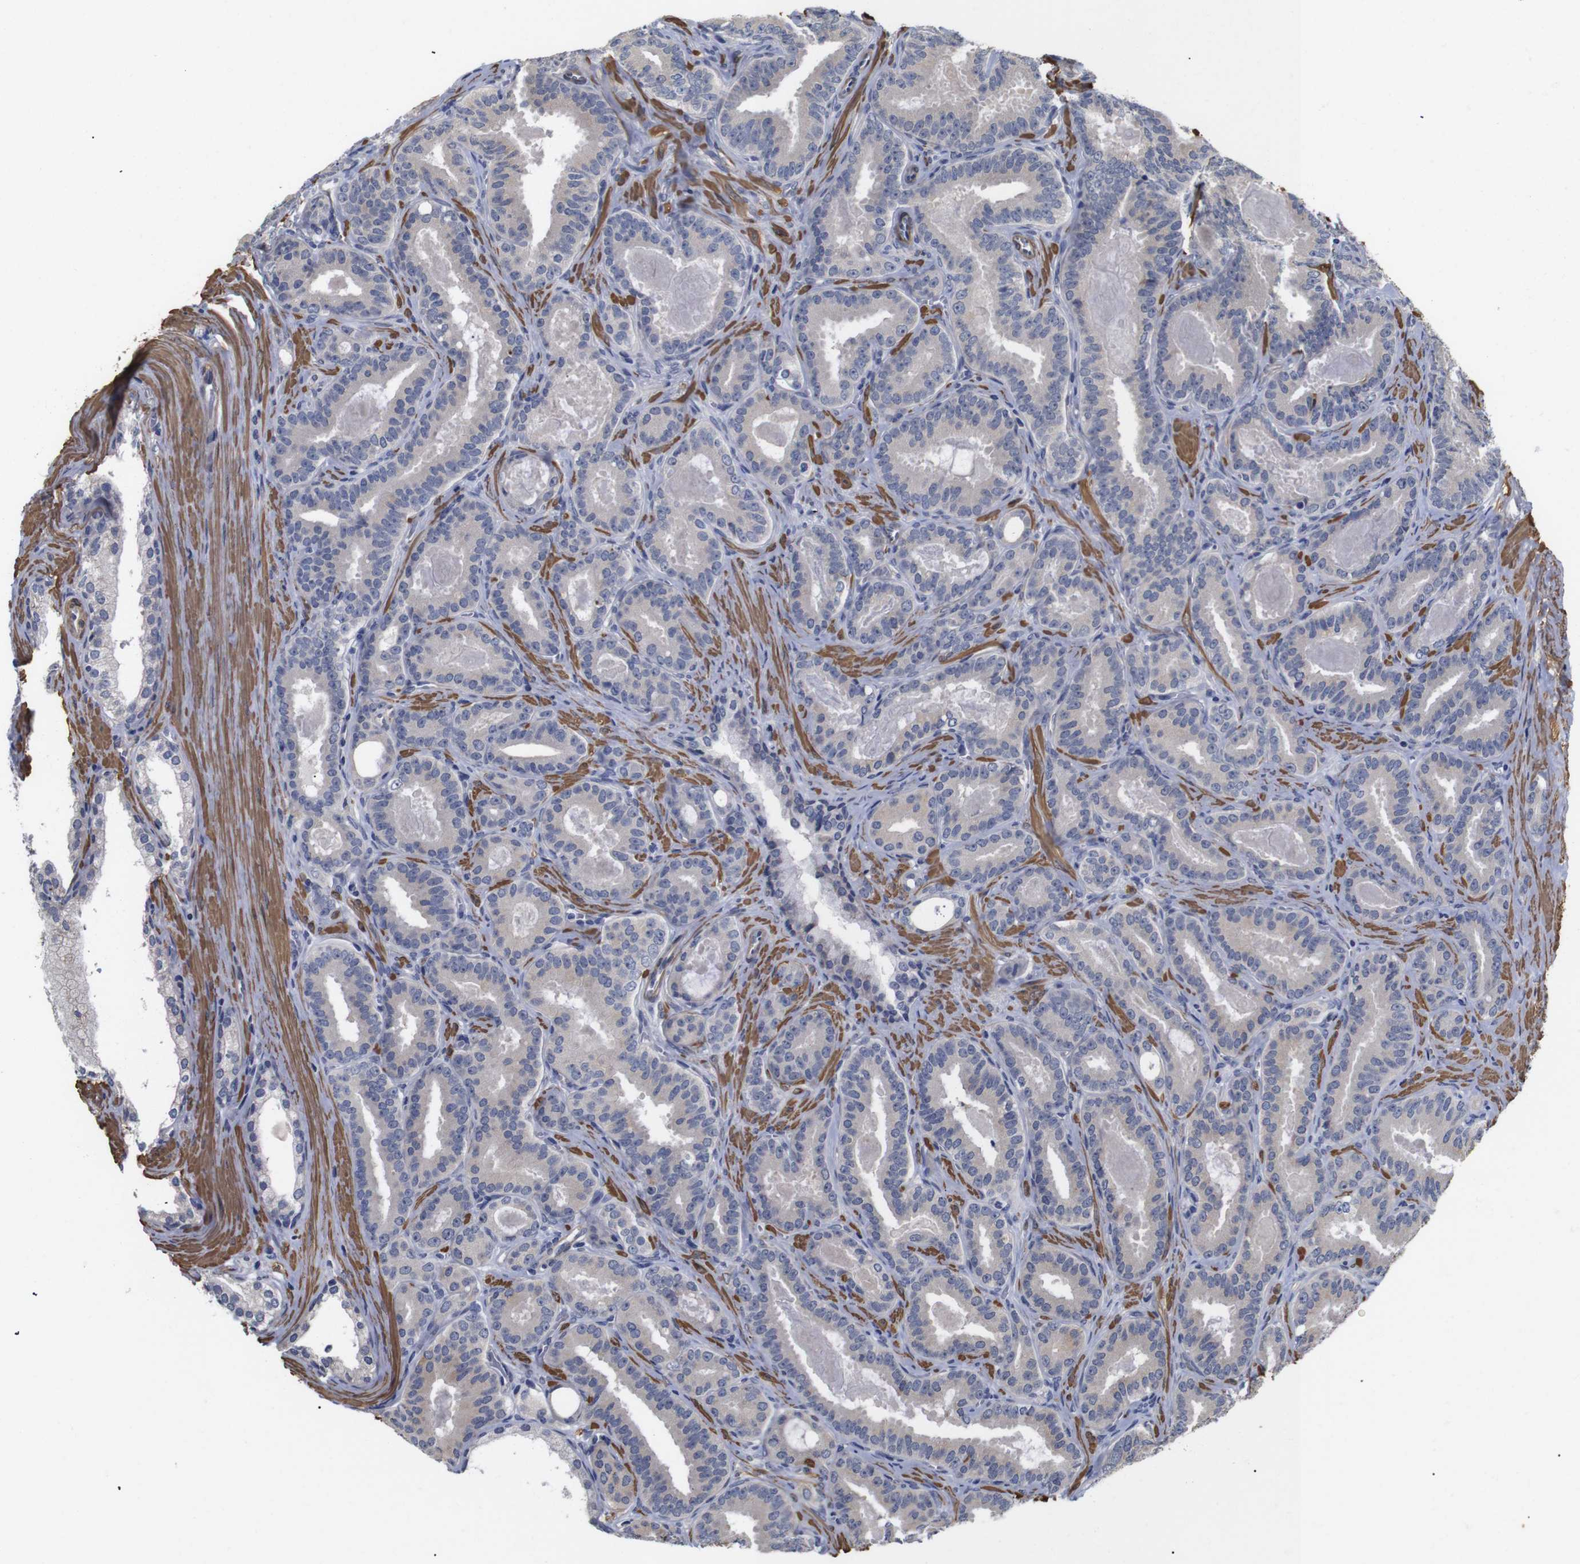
{"staining": {"intensity": "weak", "quantity": "25%-75%", "location": "cytoplasmic/membranous"}, "tissue": "prostate cancer", "cell_type": "Tumor cells", "image_type": "cancer", "snomed": [{"axis": "morphology", "description": "Adenocarcinoma, High grade"}, {"axis": "topography", "description": "Prostate"}], "caption": "Weak cytoplasmic/membranous protein positivity is identified in about 25%-75% of tumor cells in prostate high-grade adenocarcinoma.", "gene": "PDLIM5", "patient": {"sex": "male", "age": 60}}